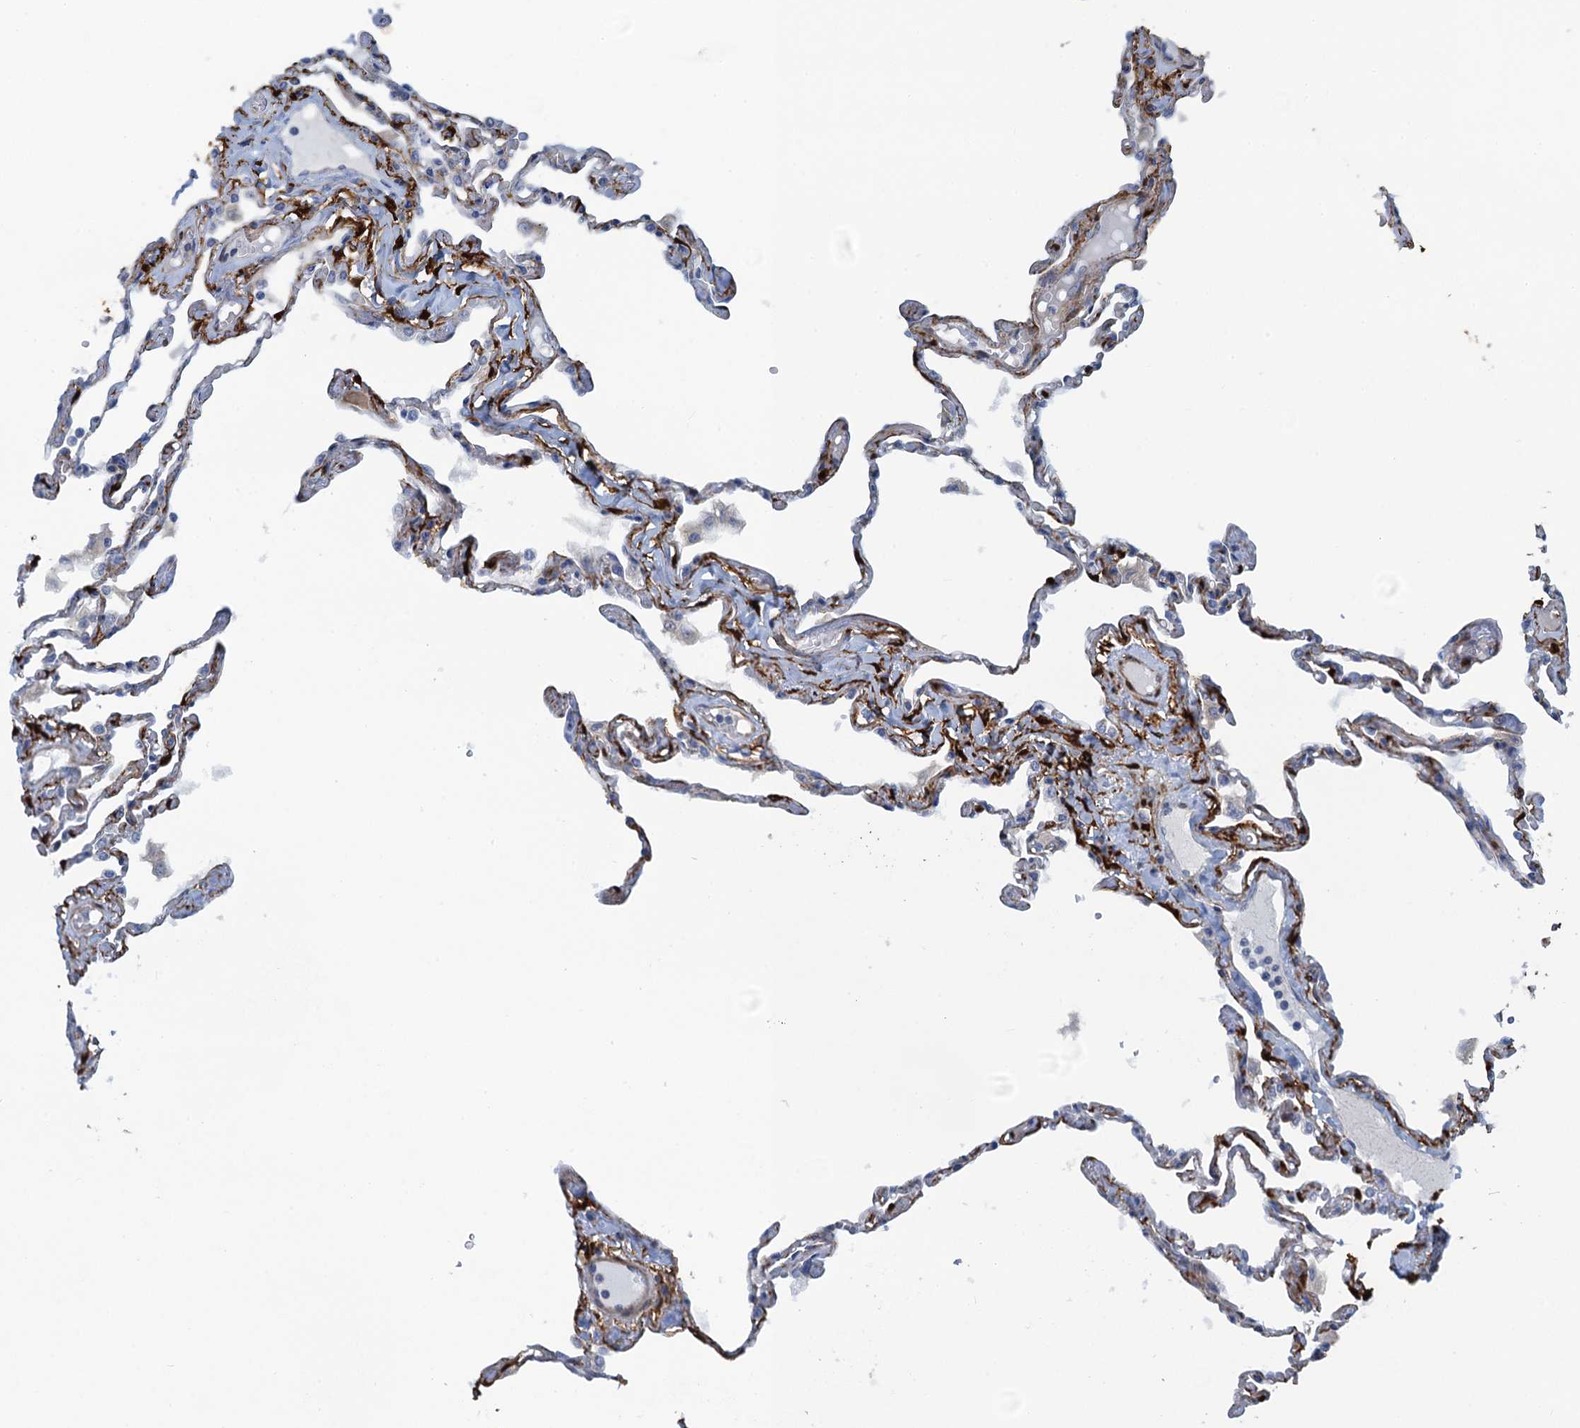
{"staining": {"intensity": "negative", "quantity": "none", "location": "none"}, "tissue": "lung", "cell_type": "Alveolar cells", "image_type": "normal", "snomed": [{"axis": "morphology", "description": "Normal tissue, NOS"}, {"axis": "topography", "description": "Lung"}], "caption": "This histopathology image is of unremarkable lung stained with immunohistochemistry (IHC) to label a protein in brown with the nuclei are counter-stained blue. There is no positivity in alveolar cells. The staining is performed using DAB brown chromogen with nuclei counter-stained in using hematoxylin.", "gene": "POGLUT3", "patient": {"sex": "female", "age": 67}}